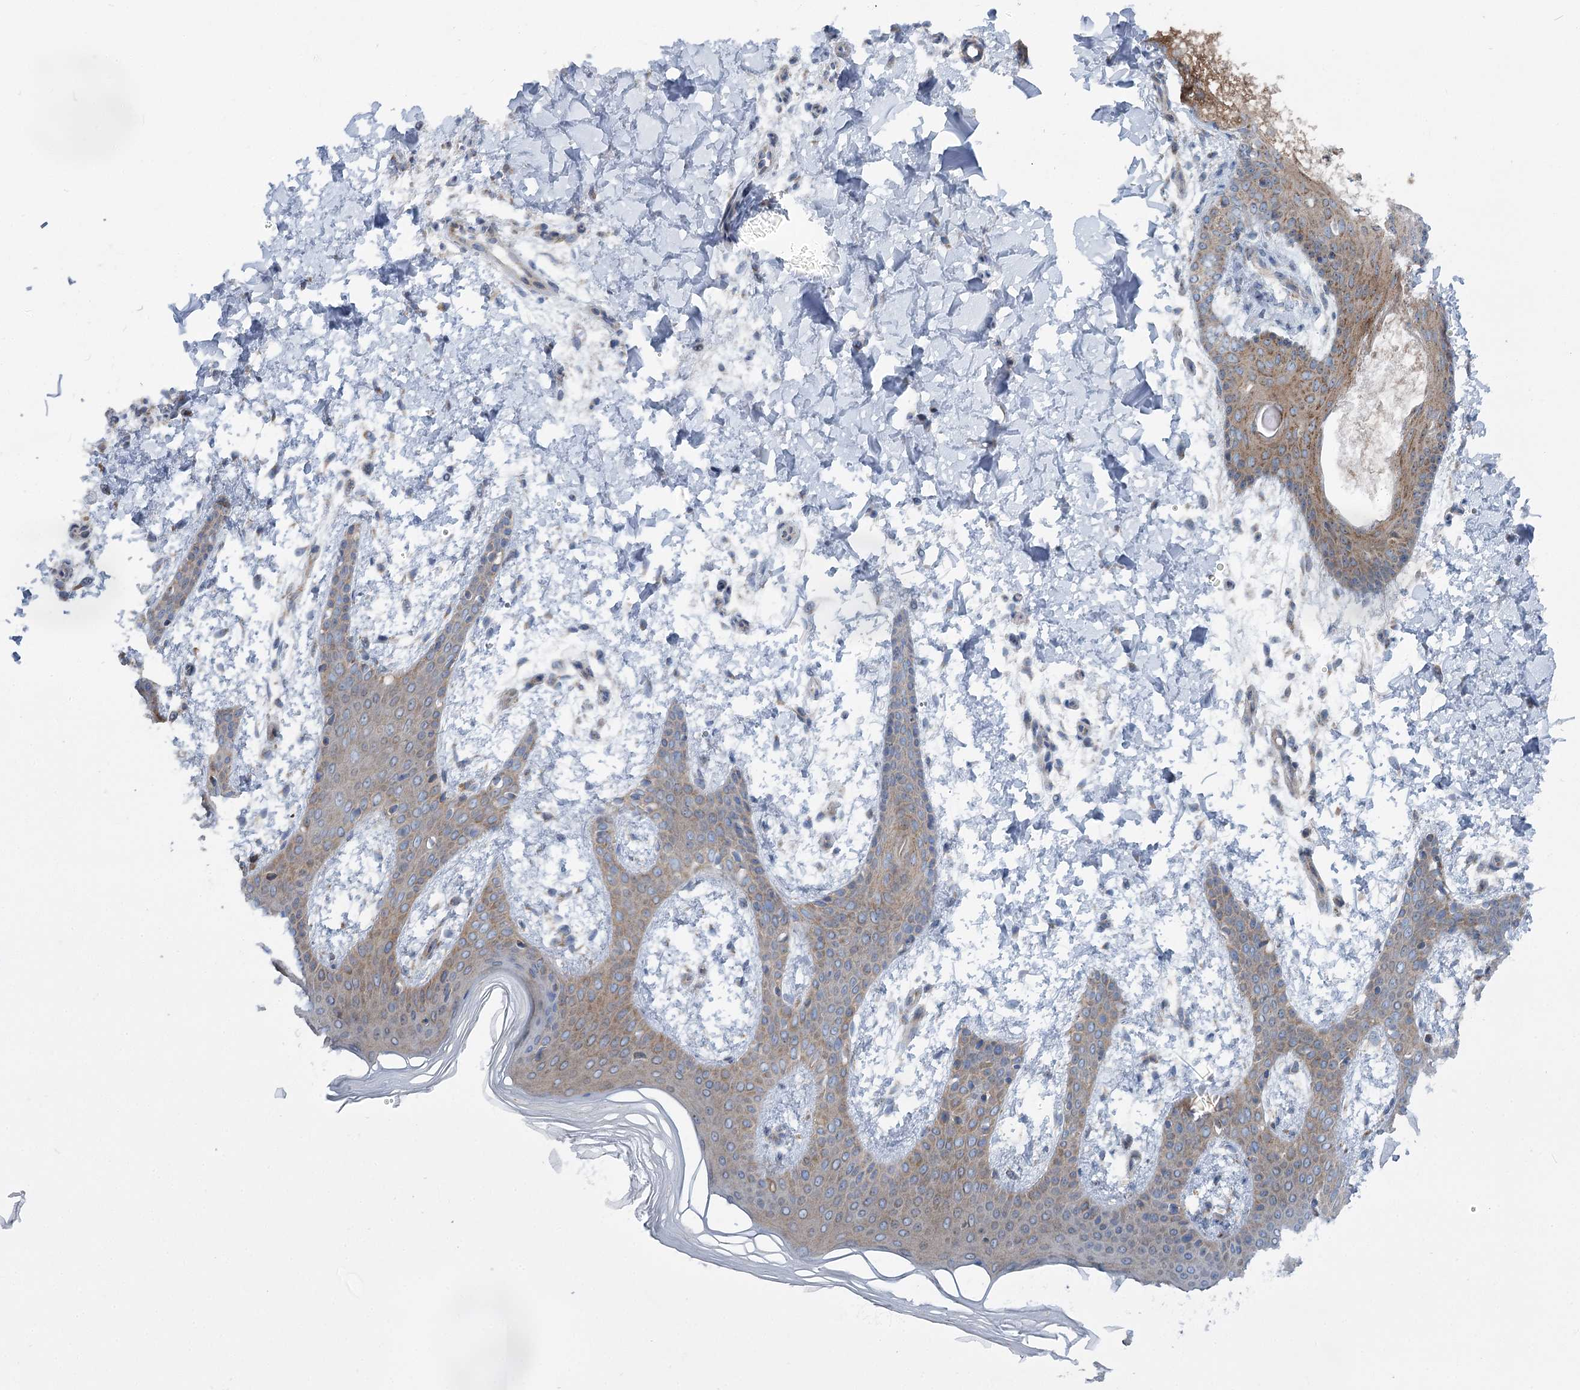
{"staining": {"intensity": "negative", "quantity": "none", "location": "none"}, "tissue": "skin", "cell_type": "Fibroblasts", "image_type": "normal", "snomed": [{"axis": "morphology", "description": "Normal tissue, NOS"}, {"axis": "topography", "description": "Skin"}], "caption": "DAB (3,3'-diaminobenzidine) immunohistochemical staining of benign human skin exhibits no significant positivity in fibroblasts. The staining was performed using DAB (3,3'-diaminobenzidine) to visualize the protein expression in brown, while the nuclei were stained in blue with hematoxylin (Magnification: 20x).", "gene": "MARK2", "patient": {"sex": "male", "age": 36}}